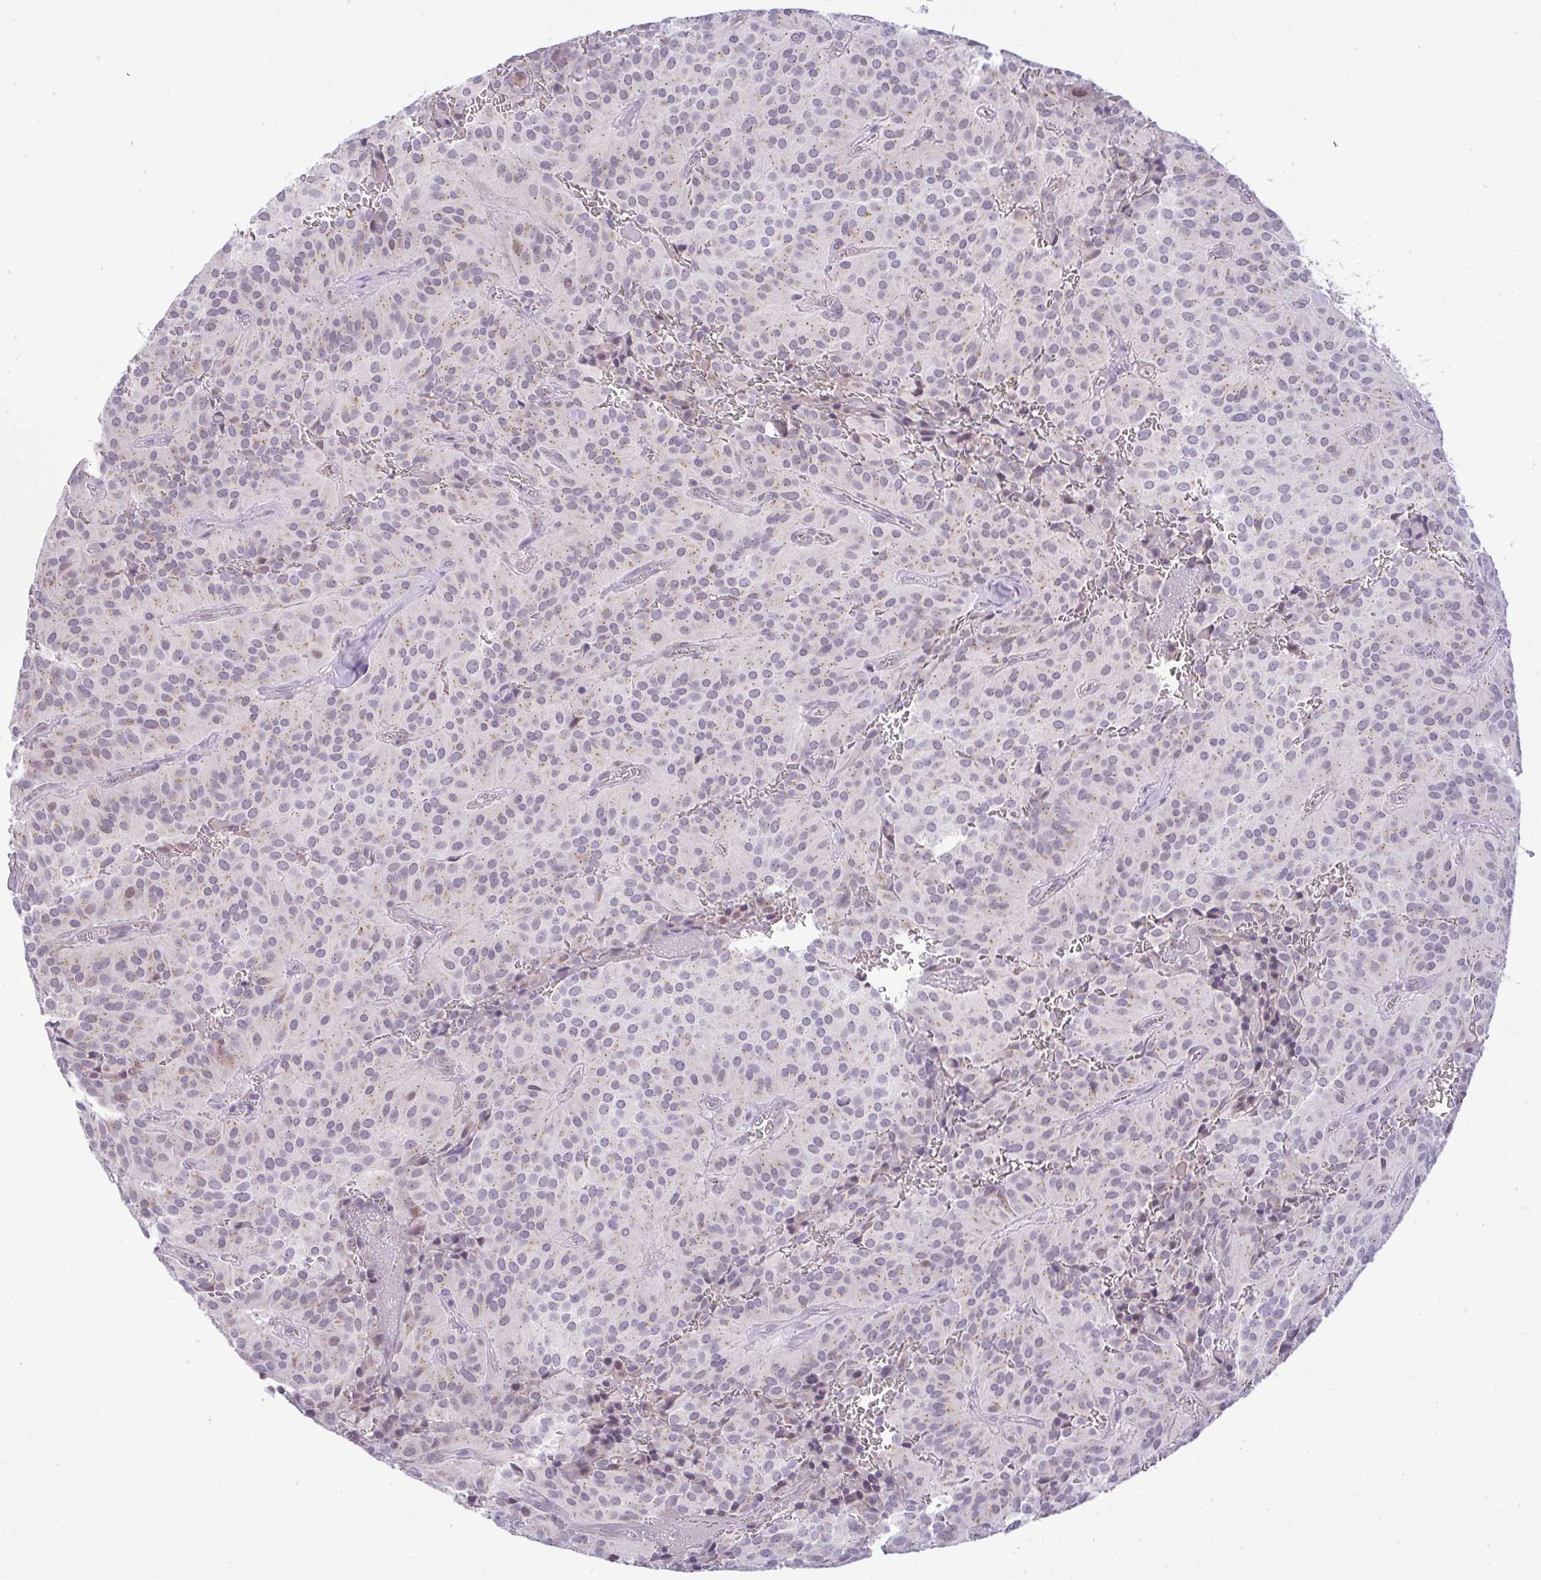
{"staining": {"intensity": "weak", "quantity": "<25%", "location": "cytoplasmic/membranous"}, "tissue": "glioma", "cell_type": "Tumor cells", "image_type": "cancer", "snomed": [{"axis": "morphology", "description": "Glioma, malignant, Low grade"}, {"axis": "topography", "description": "Brain"}], "caption": "Photomicrograph shows no significant protein expression in tumor cells of malignant glioma (low-grade).", "gene": "FAM177A1", "patient": {"sex": "male", "age": 42}}